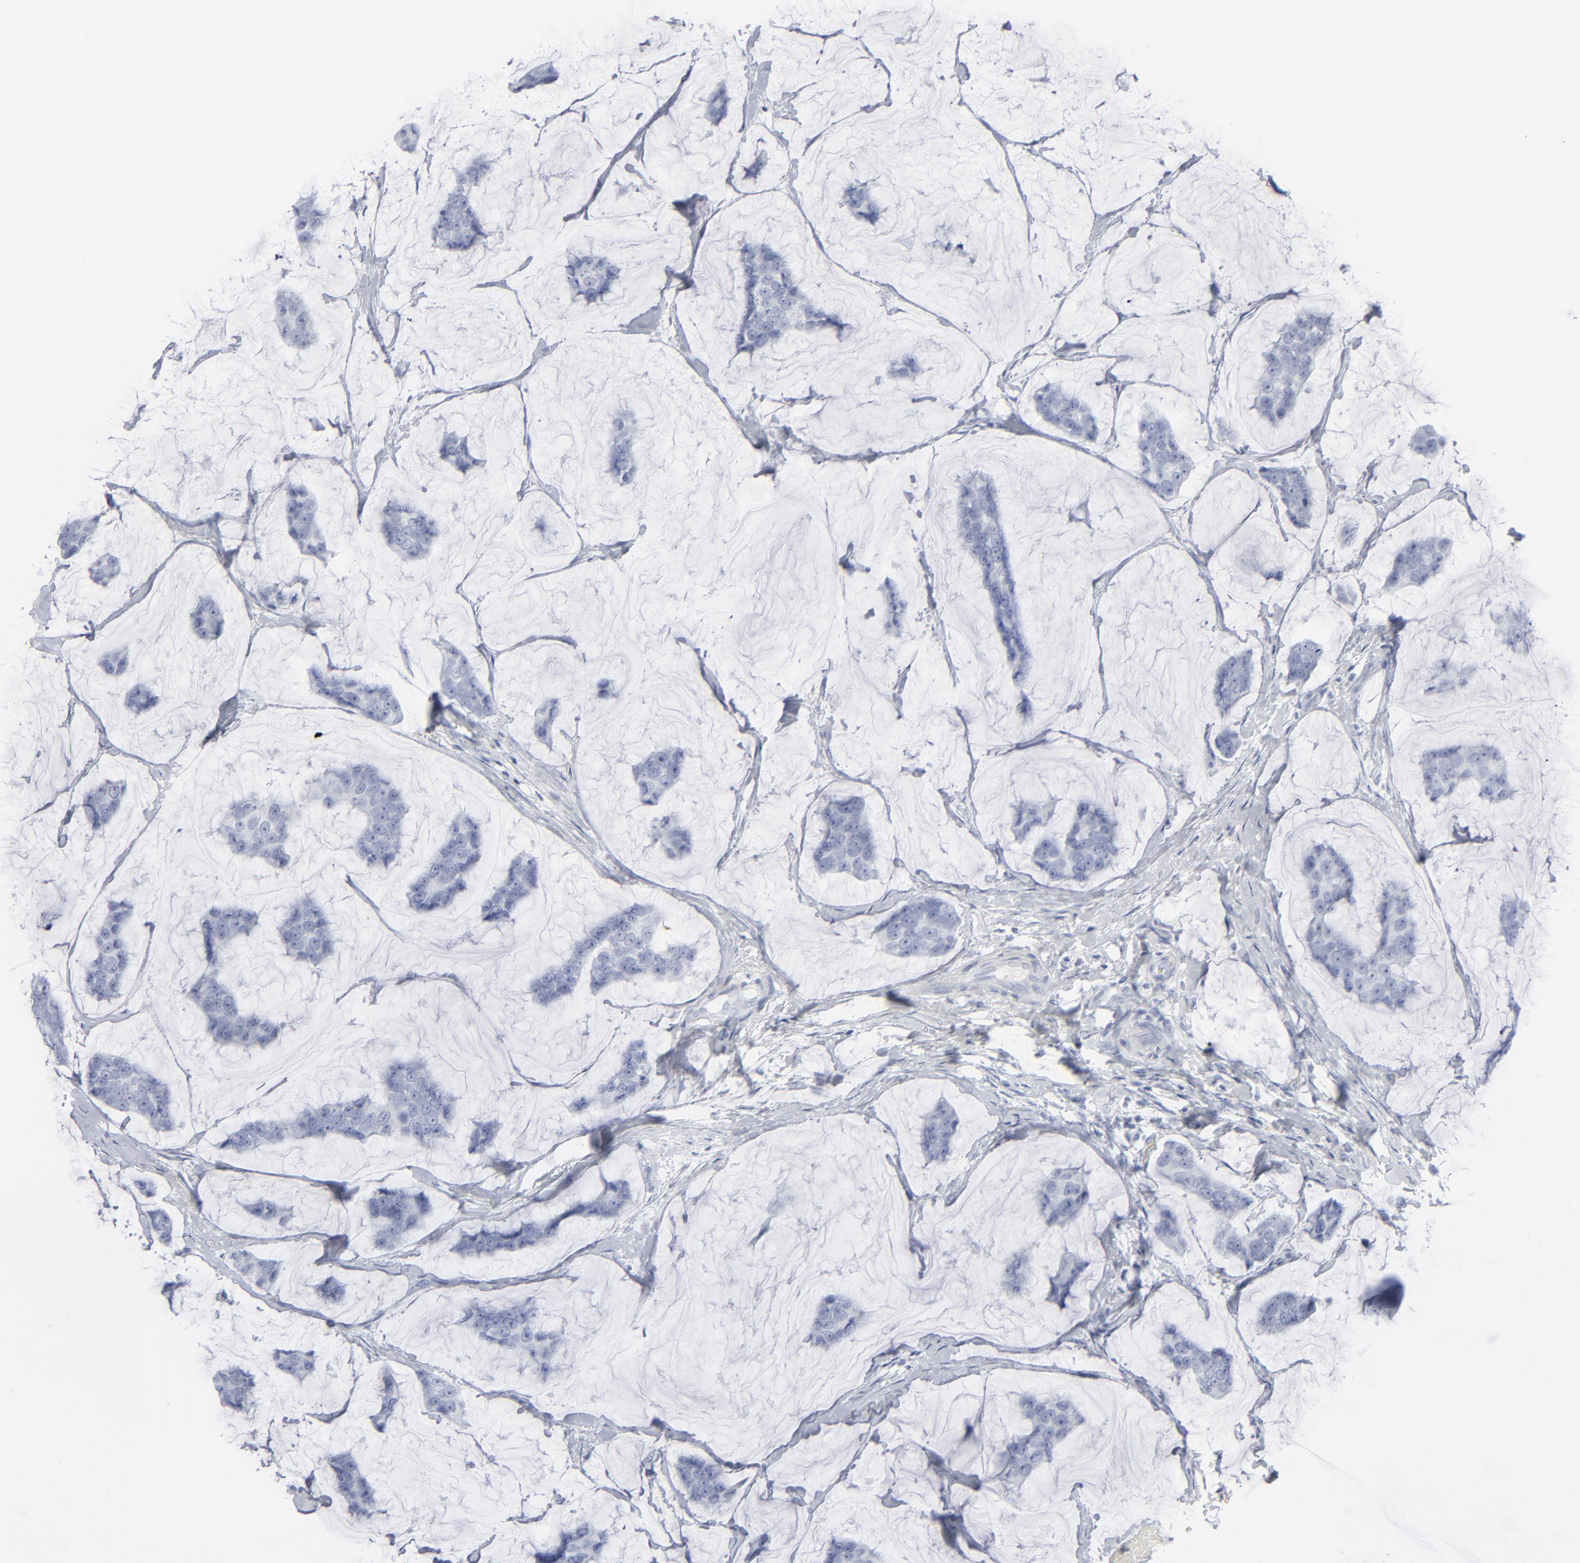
{"staining": {"intensity": "negative", "quantity": "none", "location": "none"}, "tissue": "breast cancer", "cell_type": "Tumor cells", "image_type": "cancer", "snomed": [{"axis": "morphology", "description": "Normal tissue, NOS"}, {"axis": "morphology", "description": "Duct carcinoma"}, {"axis": "topography", "description": "Breast"}], "caption": "Tumor cells are negative for protein expression in human breast infiltrating ductal carcinoma. (DAB immunohistochemistry (IHC) visualized using brightfield microscopy, high magnification).", "gene": "MSLN", "patient": {"sex": "female", "age": 50}}